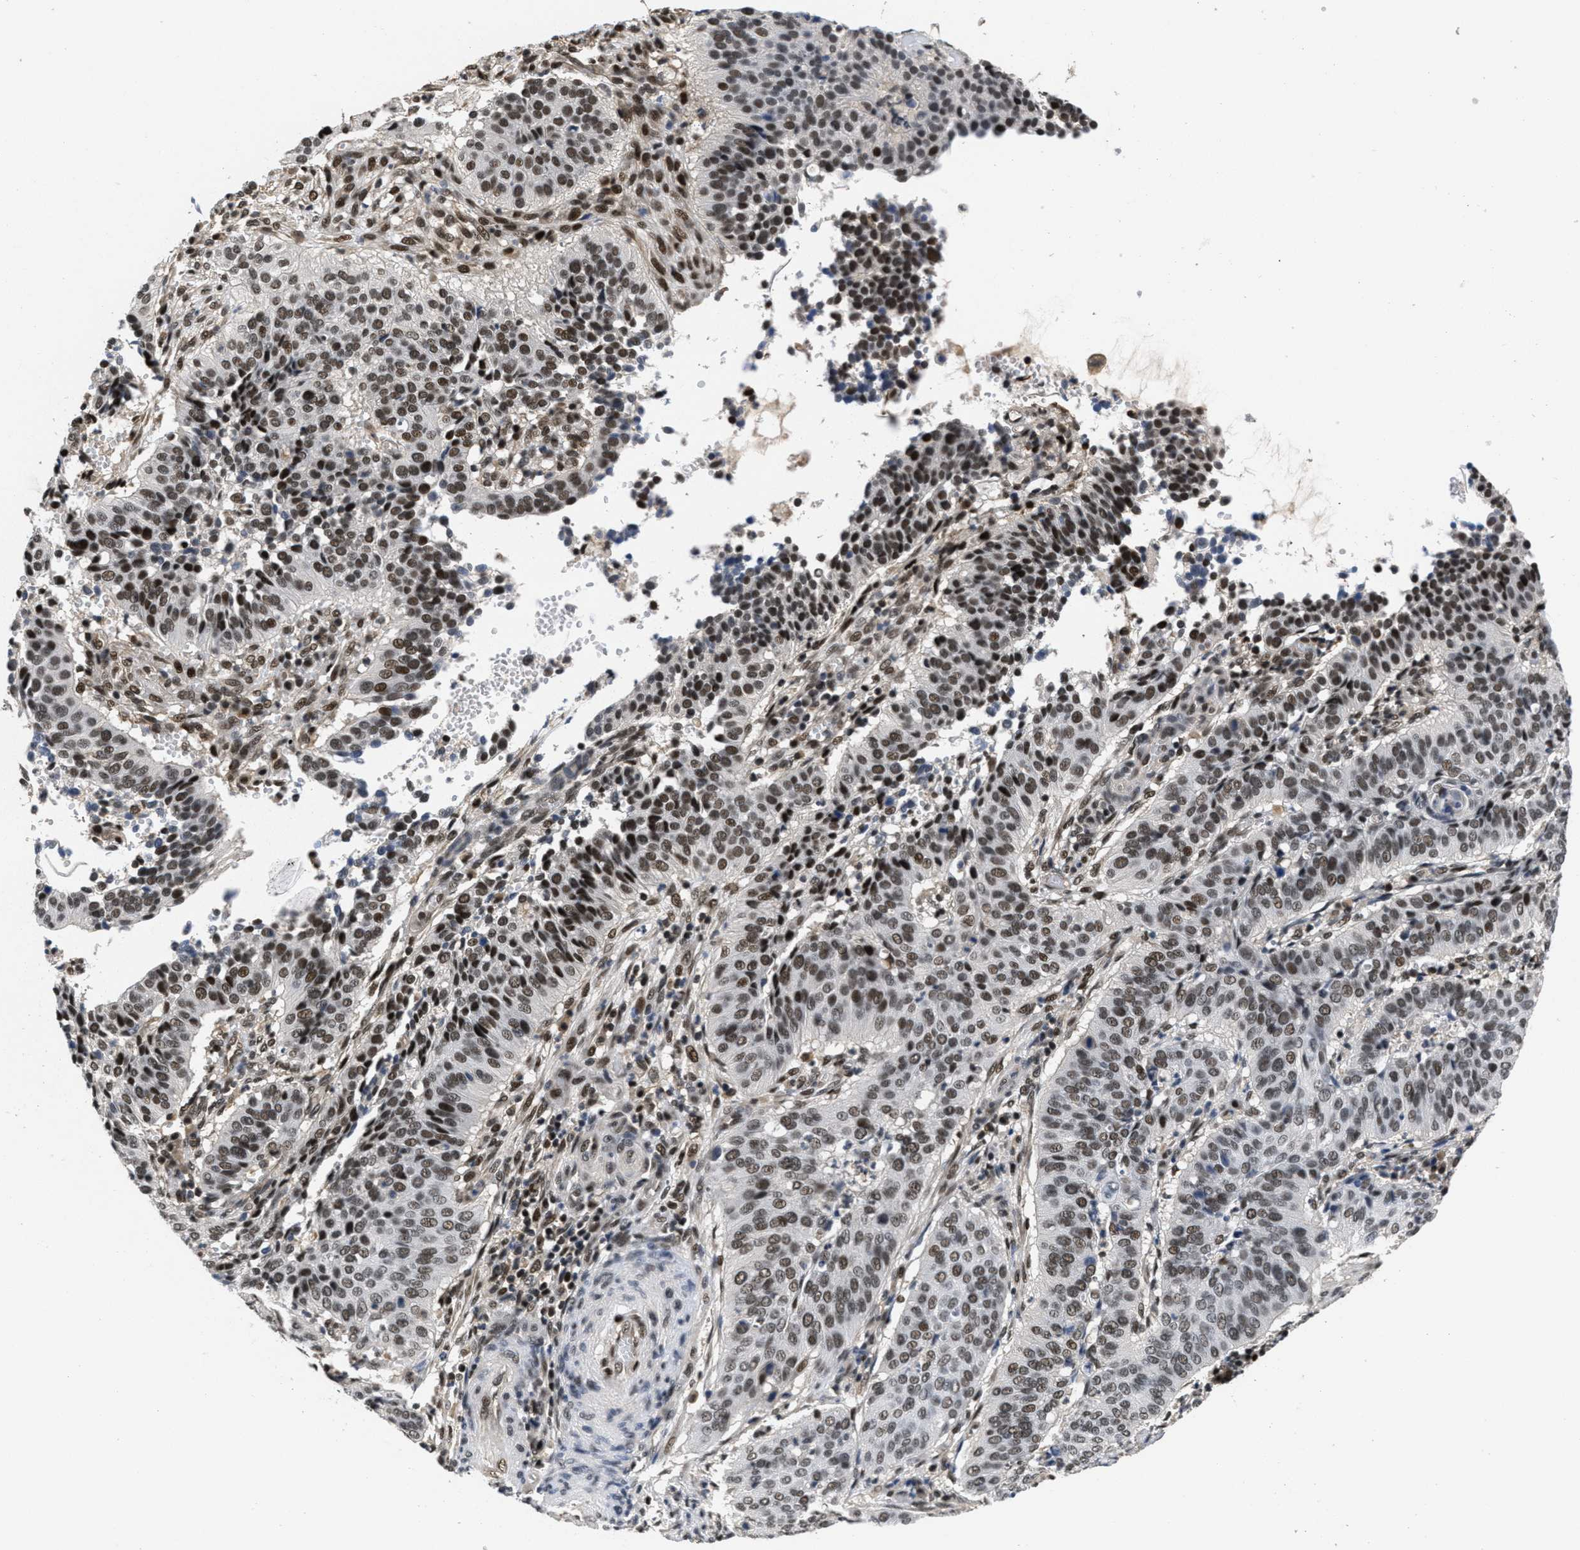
{"staining": {"intensity": "moderate", "quantity": ">75%", "location": "nuclear"}, "tissue": "cervical cancer", "cell_type": "Tumor cells", "image_type": "cancer", "snomed": [{"axis": "morphology", "description": "Normal tissue, NOS"}, {"axis": "morphology", "description": "Squamous cell carcinoma, NOS"}, {"axis": "topography", "description": "Cervix"}], "caption": "The immunohistochemical stain labels moderate nuclear expression in tumor cells of squamous cell carcinoma (cervical) tissue. (IHC, brightfield microscopy, high magnification).", "gene": "CUL4B", "patient": {"sex": "female", "age": 39}}